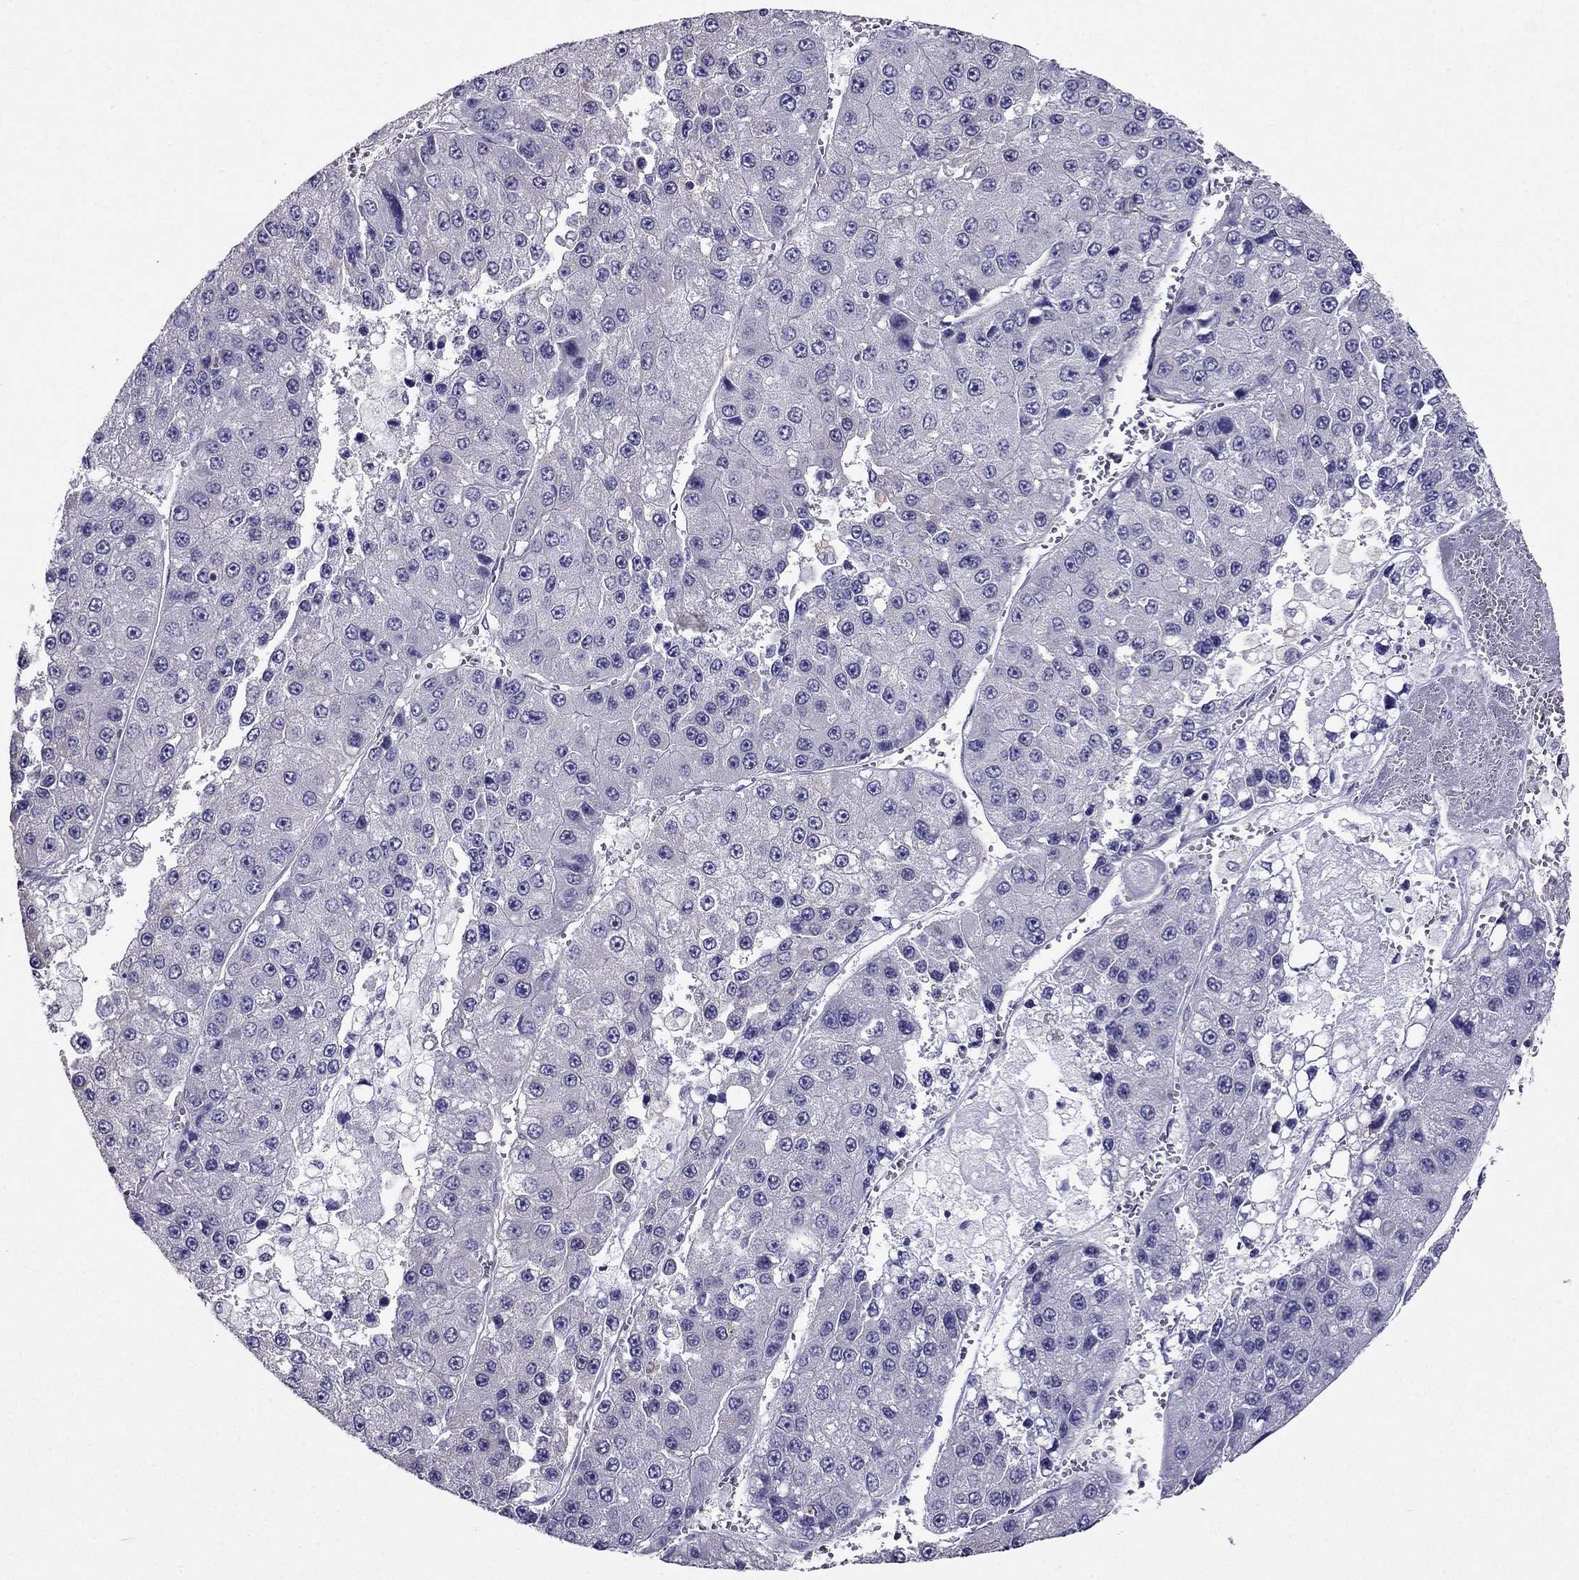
{"staining": {"intensity": "negative", "quantity": "none", "location": "none"}, "tissue": "liver cancer", "cell_type": "Tumor cells", "image_type": "cancer", "snomed": [{"axis": "morphology", "description": "Carcinoma, Hepatocellular, NOS"}, {"axis": "topography", "description": "Liver"}], "caption": "Immunohistochemistry (IHC) photomicrograph of neoplastic tissue: human liver cancer (hepatocellular carcinoma) stained with DAB (3,3'-diaminobenzidine) reveals no significant protein staining in tumor cells.", "gene": "AAK1", "patient": {"sex": "female", "age": 73}}